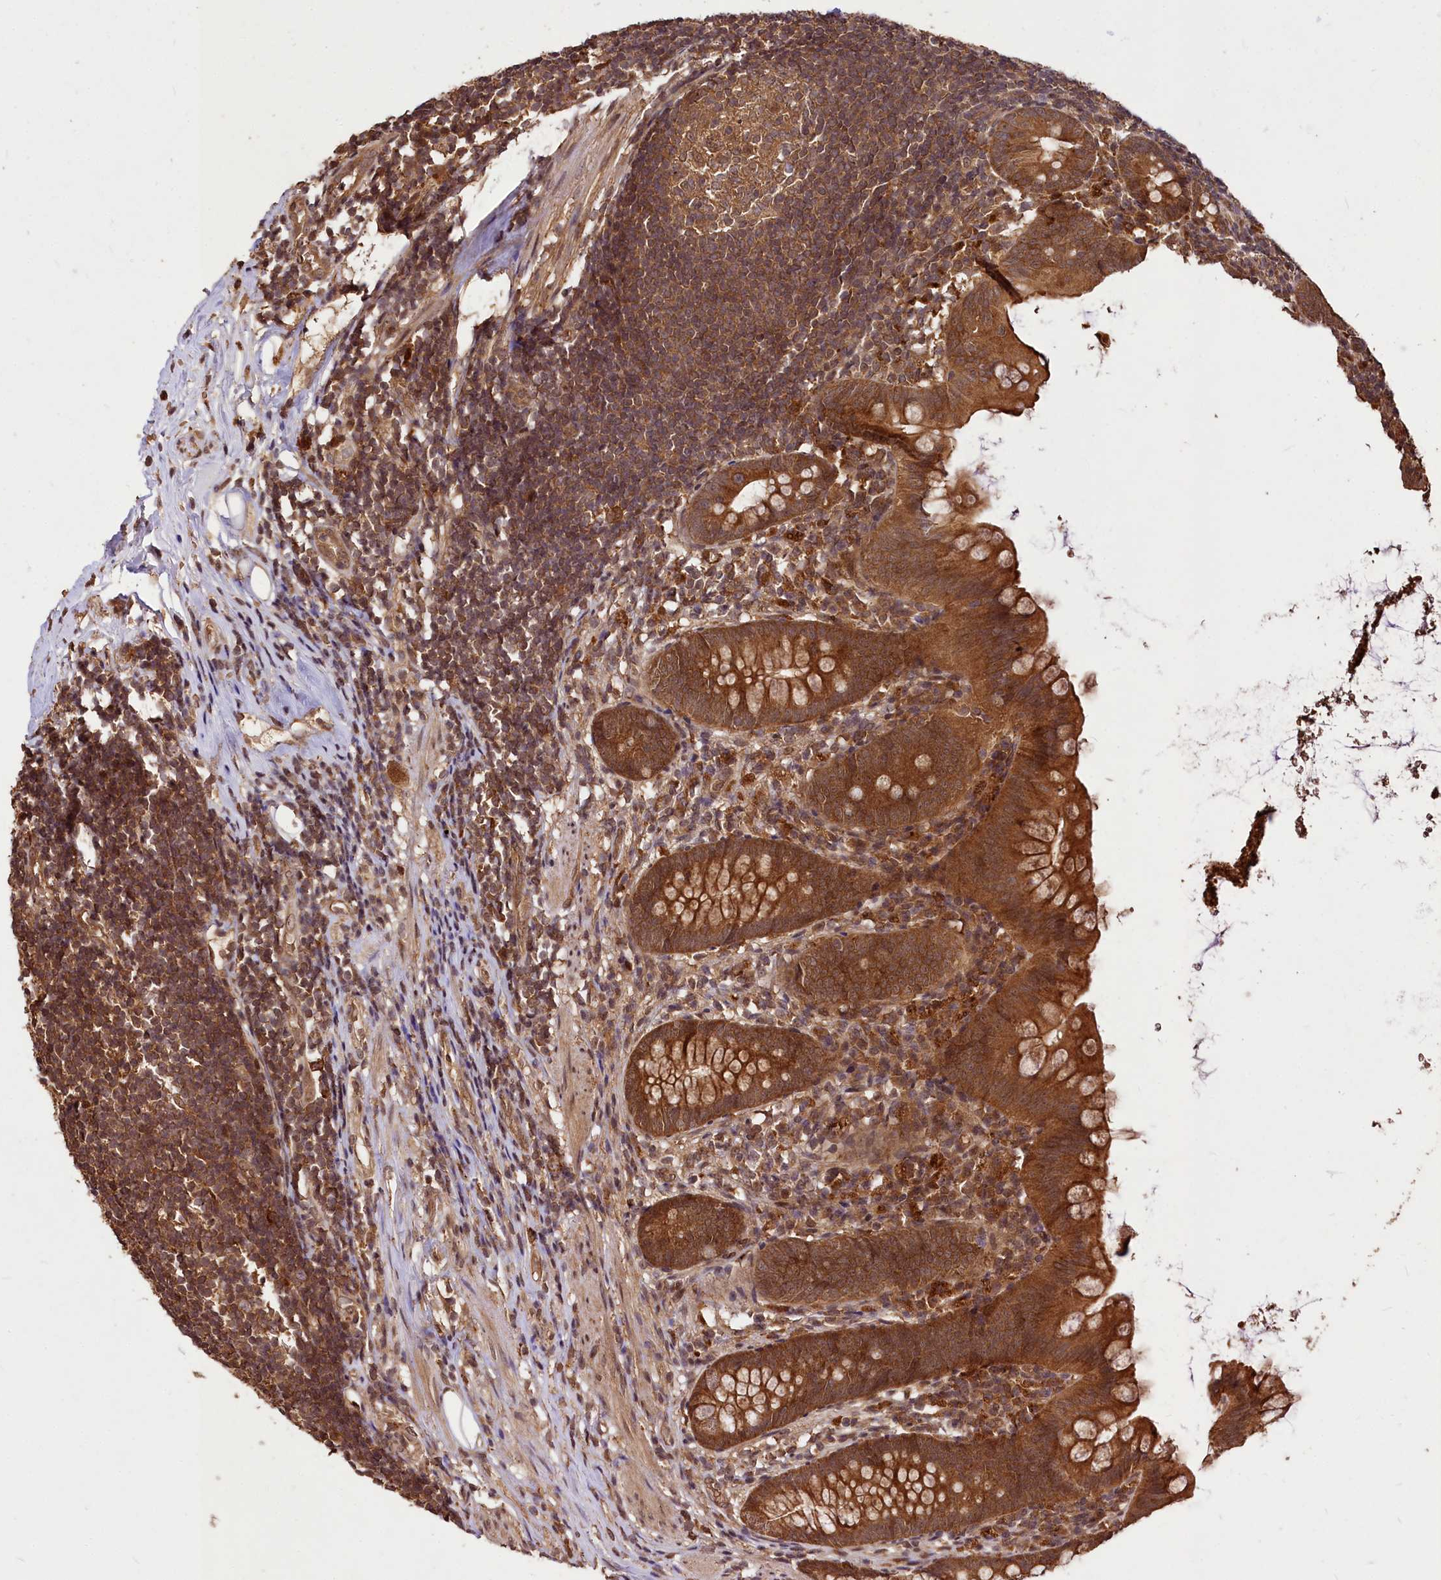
{"staining": {"intensity": "strong", "quantity": ">75%", "location": "cytoplasmic/membranous"}, "tissue": "appendix", "cell_type": "Glandular cells", "image_type": "normal", "snomed": [{"axis": "morphology", "description": "Normal tissue, NOS"}, {"axis": "topography", "description": "Appendix"}], "caption": "This image shows IHC staining of benign human appendix, with high strong cytoplasmic/membranous positivity in about >75% of glandular cells.", "gene": "VPS51", "patient": {"sex": "female", "age": 62}}